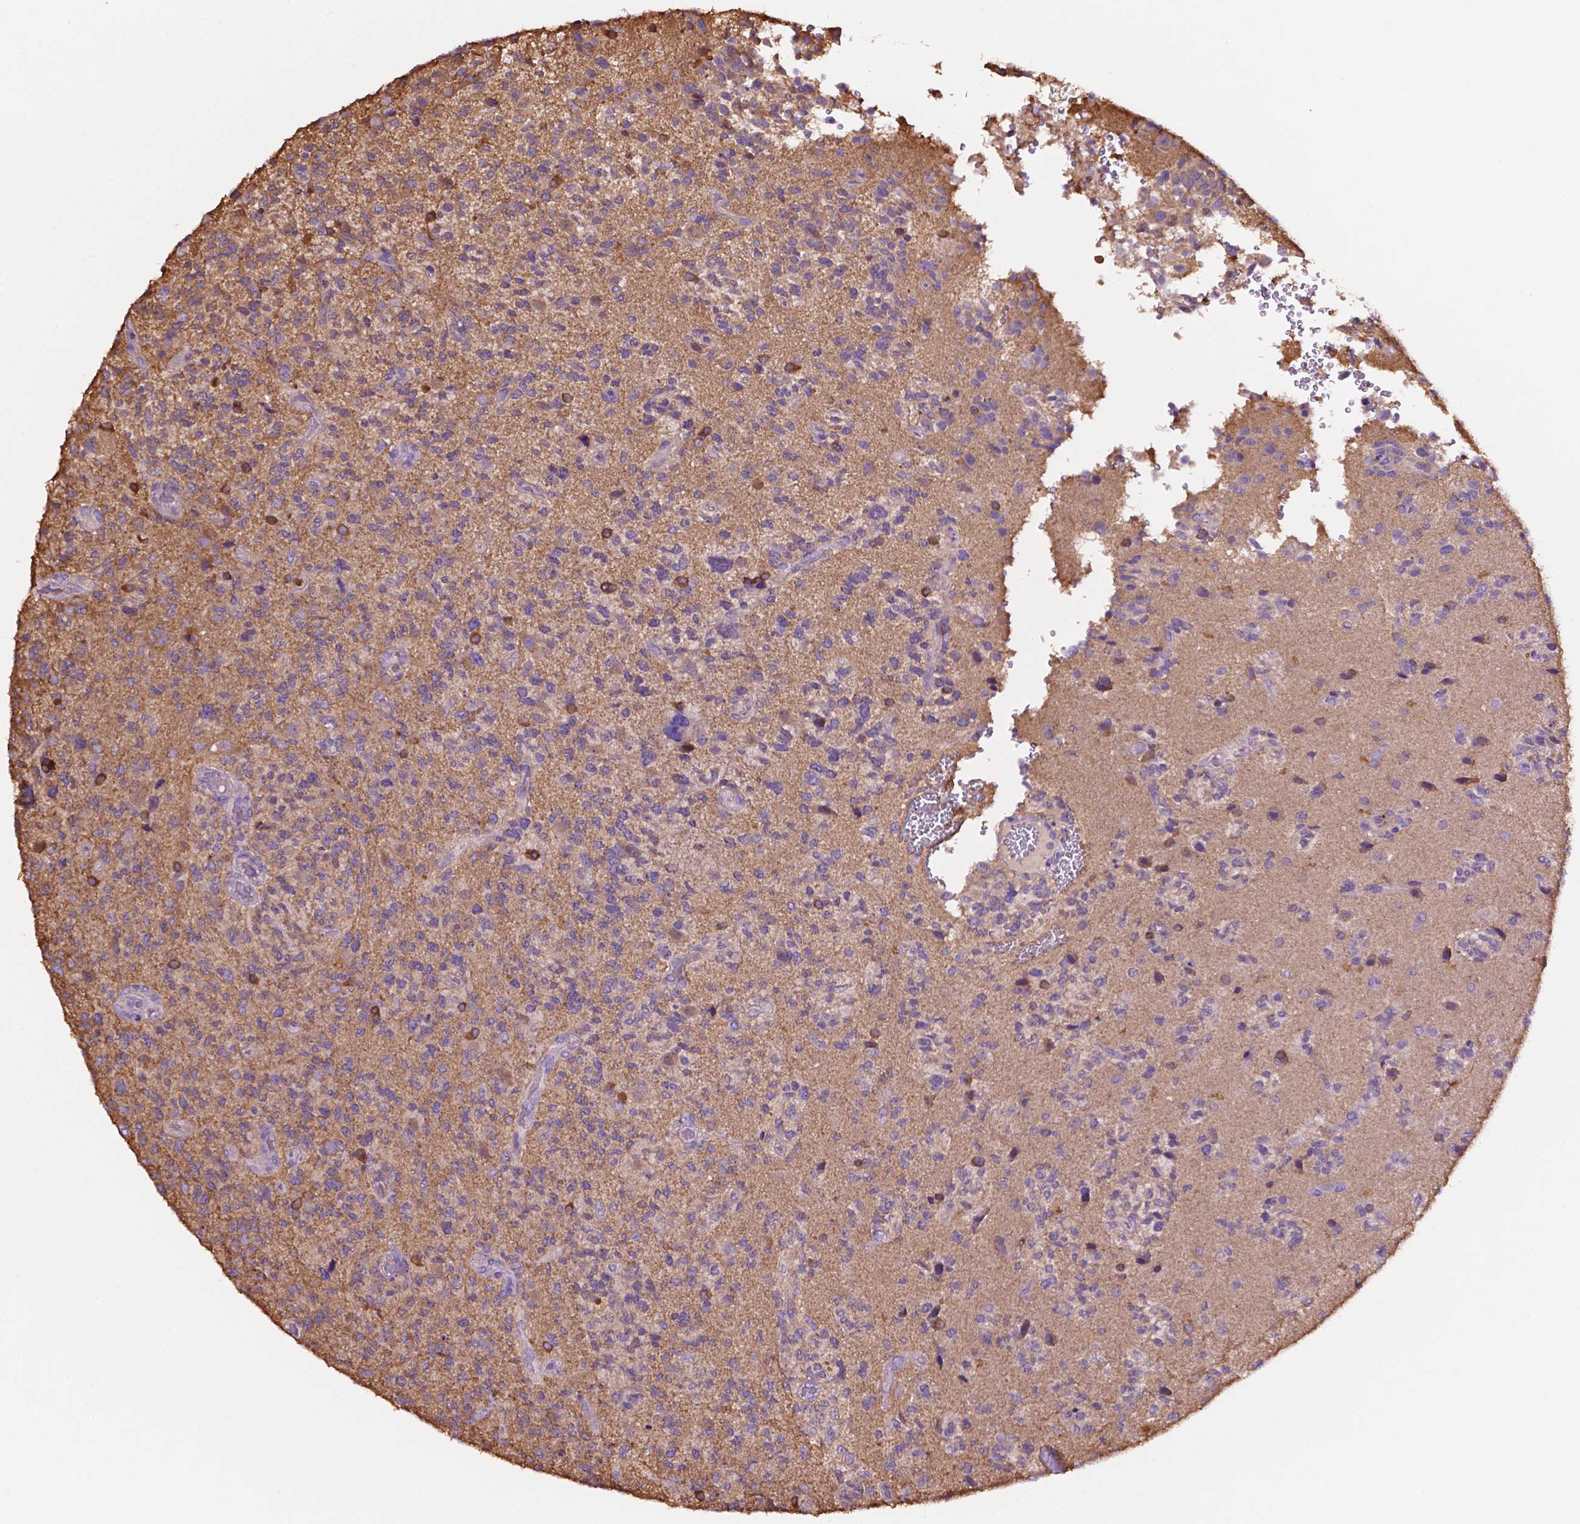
{"staining": {"intensity": "negative", "quantity": "none", "location": "none"}, "tissue": "glioma", "cell_type": "Tumor cells", "image_type": "cancer", "snomed": [{"axis": "morphology", "description": "Glioma, malignant, High grade"}, {"axis": "topography", "description": "Brain"}], "caption": "High magnification brightfield microscopy of high-grade glioma (malignant) stained with DAB (brown) and counterstained with hematoxylin (blue): tumor cells show no significant expression. Nuclei are stained in blue.", "gene": "GDPD5", "patient": {"sex": "female", "age": 71}}